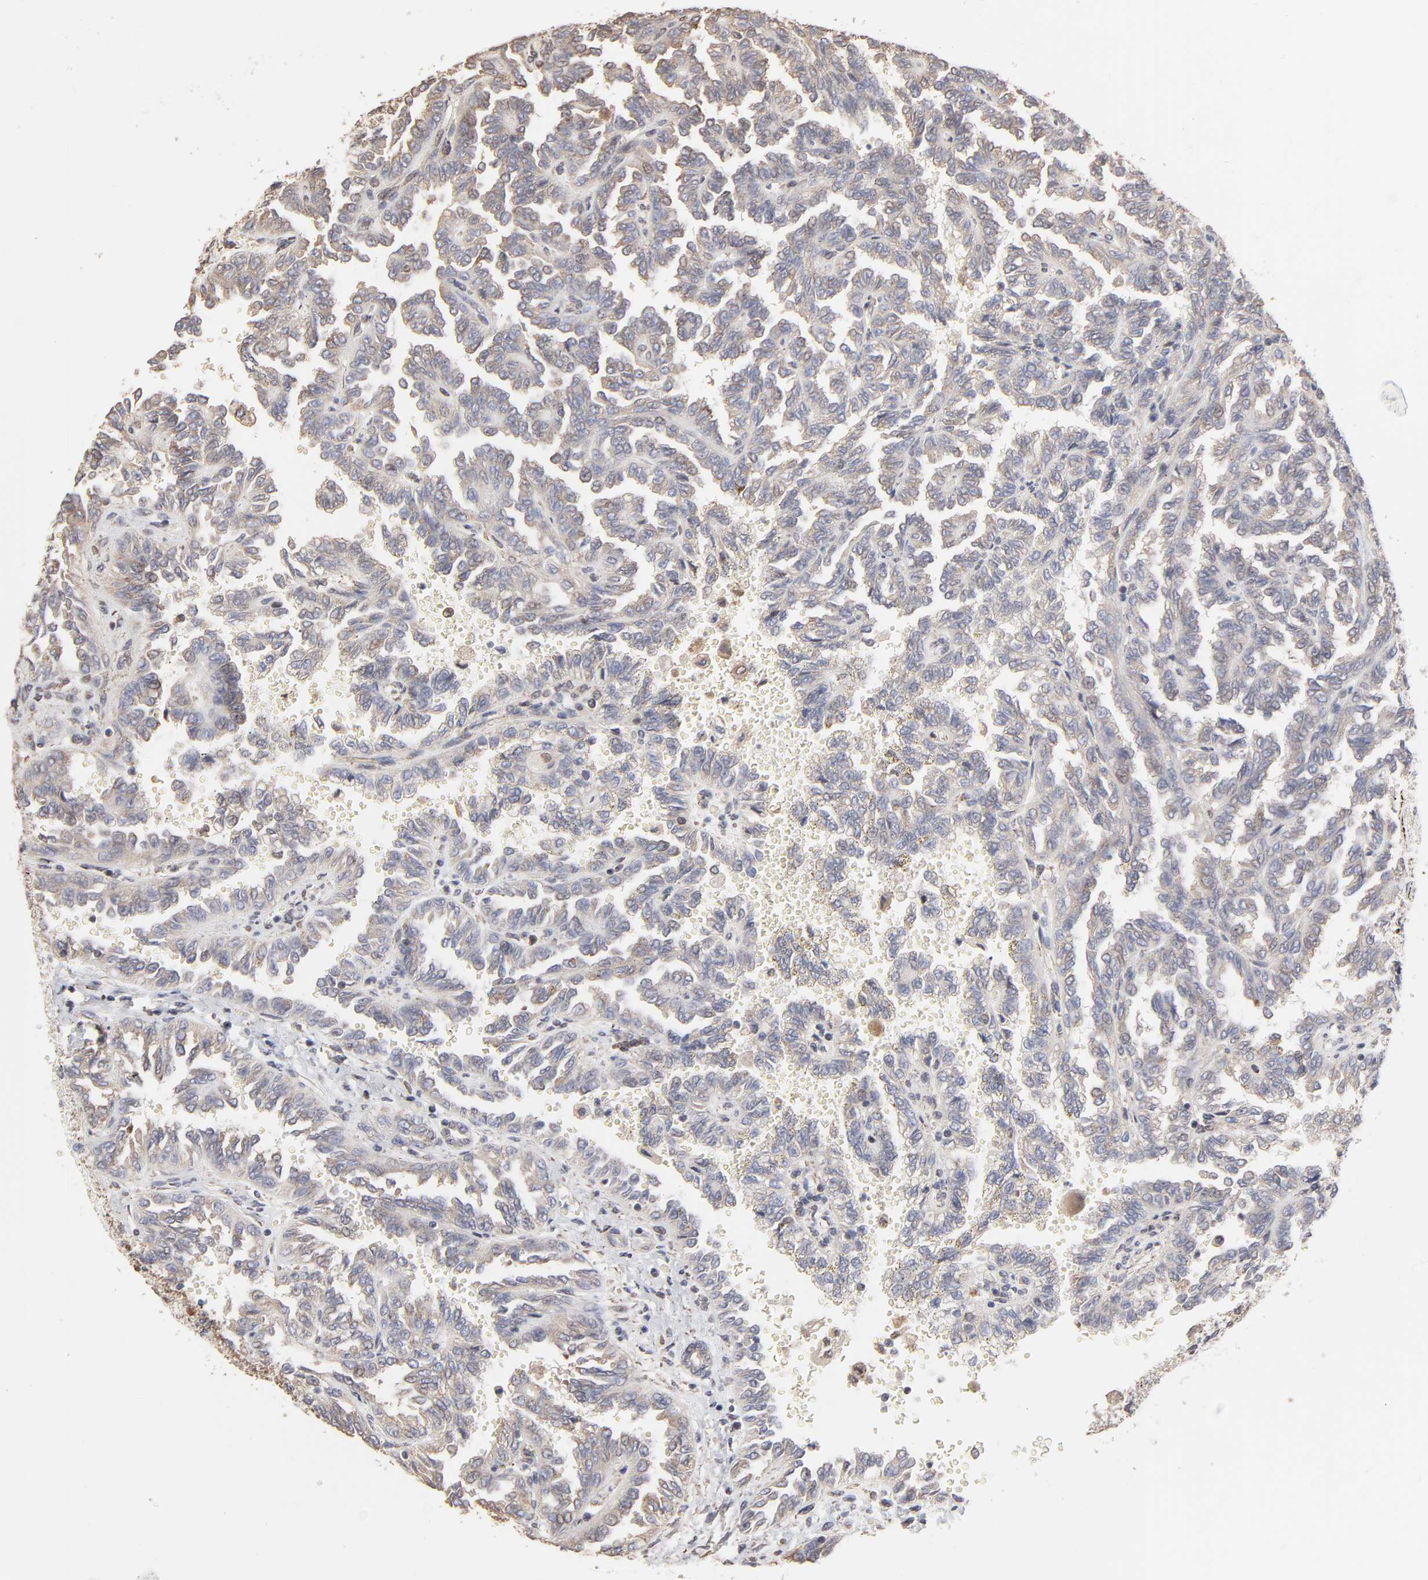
{"staining": {"intensity": "weak", "quantity": "25%-75%", "location": "cytoplasmic/membranous"}, "tissue": "renal cancer", "cell_type": "Tumor cells", "image_type": "cancer", "snomed": [{"axis": "morphology", "description": "Inflammation, NOS"}, {"axis": "morphology", "description": "Adenocarcinoma, NOS"}, {"axis": "topography", "description": "Kidney"}], "caption": "Adenocarcinoma (renal) was stained to show a protein in brown. There is low levels of weak cytoplasmic/membranous positivity in approximately 25%-75% of tumor cells.", "gene": "CHM", "patient": {"sex": "male", "age": 68}}